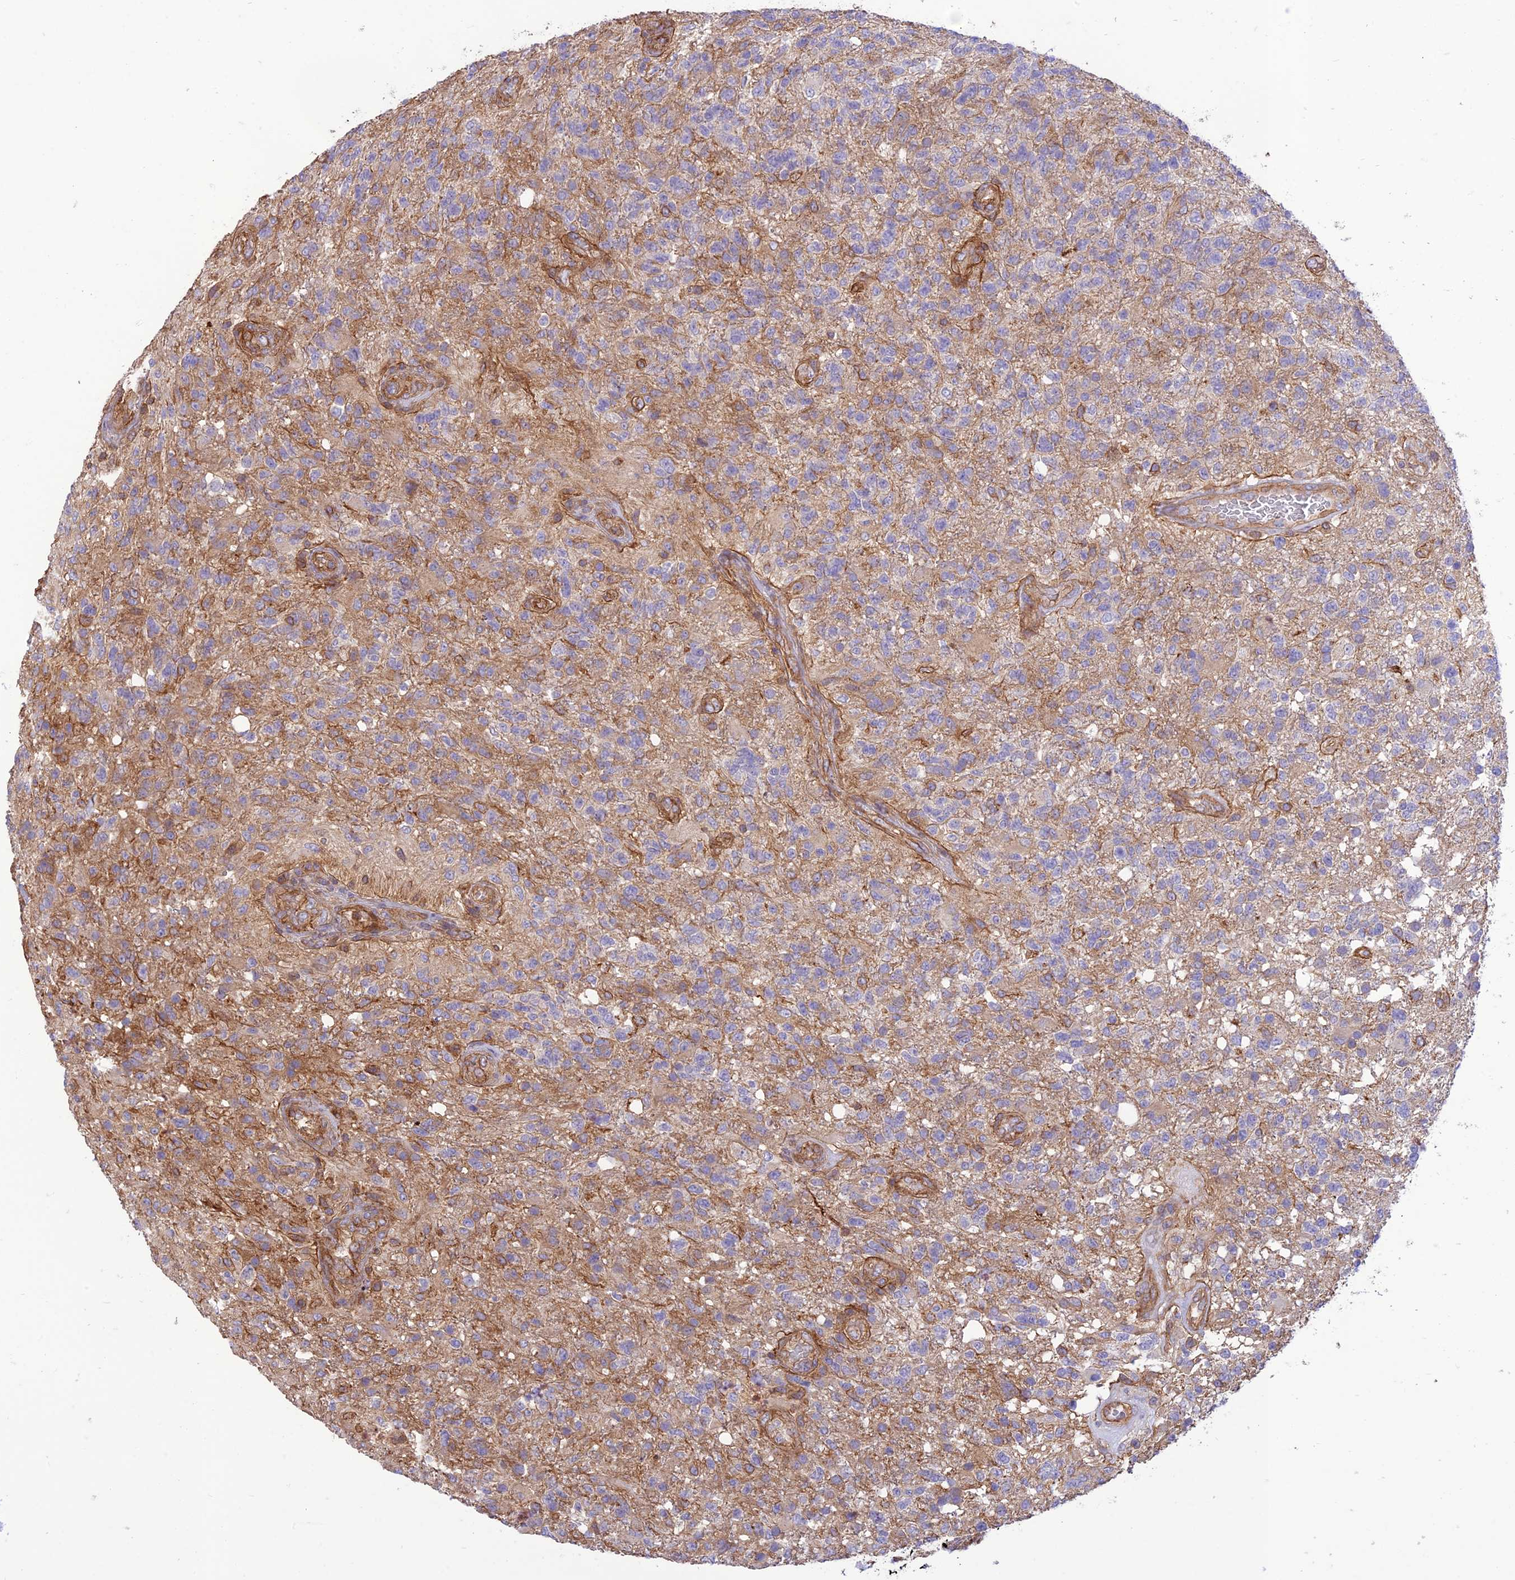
{"staining": {"intensity": "negative", "quantity": "none", "location": "none"}, "tissue": "glioma", "cell_type": "Tumor cells", "image_type": "cancer", "snomed": [{"axis": "morphology", "description": "Glioma, malignant, High grade"}, {"axis": "topography", "description": "Brain"}], "caption": "Malignant high-grade glioma stained for a protein using immunohistochemistry (IHC) displays no staining tumor cells.", "gene": "HPSE2", "patient": {"sex": "male", "age": 56}}